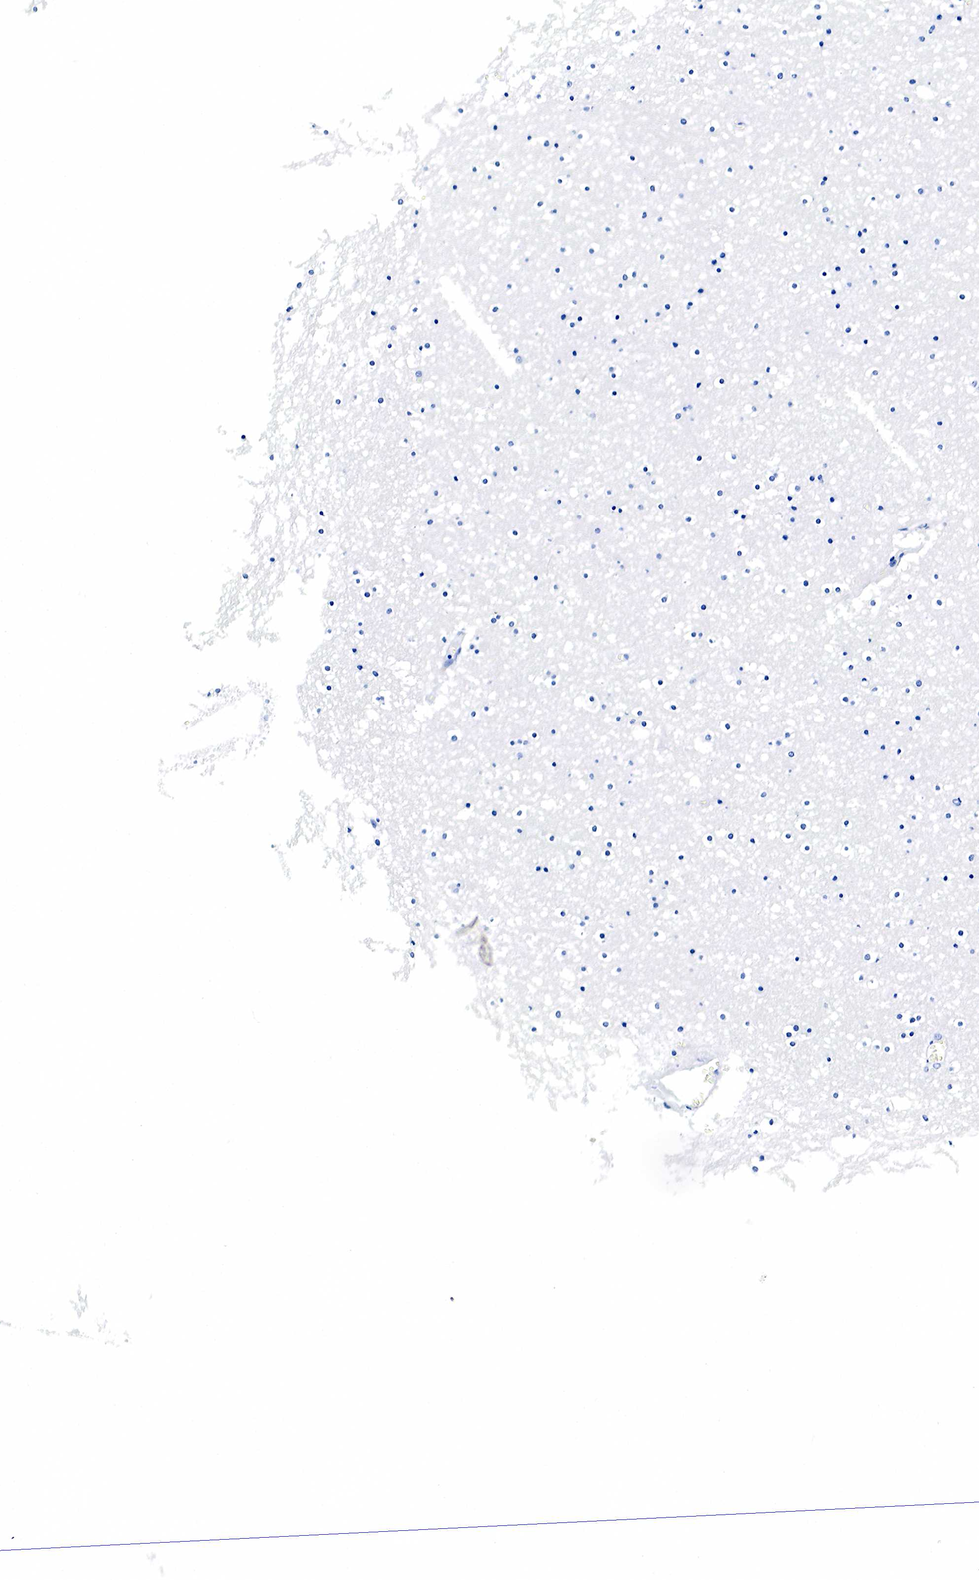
{"staining": {"intensity": "negative", "quantity": "none", "location": "none"}, "tissue": "caudate", "cell_type": "Glial cells", "image_type": "normal", "snomed": [{"axis": "morphology", "description": "Normal tissue, NOS"}, {"axis": "topography", "description": "Lateral ventricle wall"}], "caption": "The IHC photomicrograph has no significant staining in glial cells of caudate.", "gene": "GCG", "patient": {"sex": "male", "age": 45}}